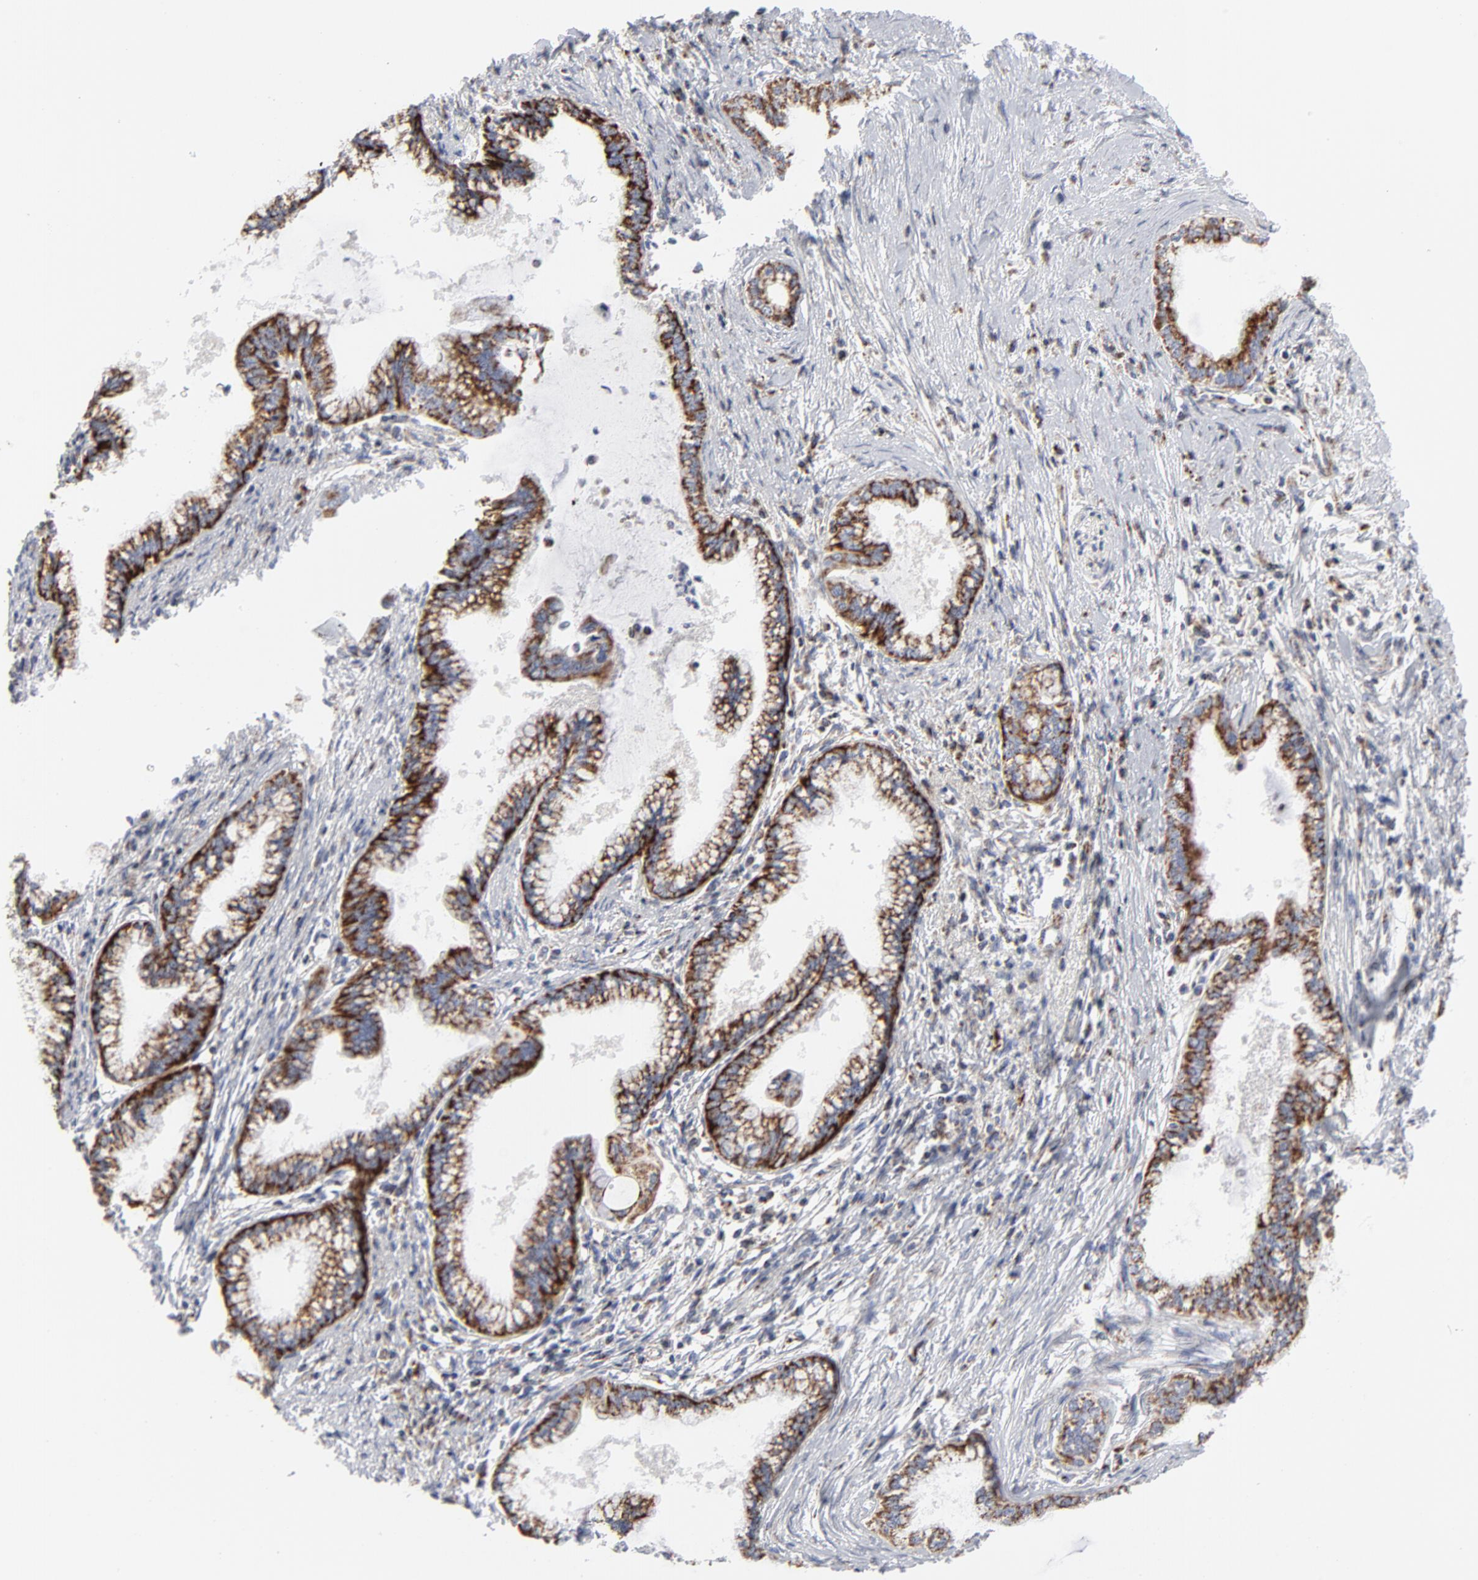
{"staining": {"intensity": "strong", "quantity": ">75%", "location": "cytoplasmic/membranous"}, "tissue": "pancreatic cancer", "cell_type": "Tumor cells", "image_type": "cancer", "snomed": [{"axis": "morphology", "description": "Adenocarcinoma, NOS"}, {"axis": "topography", "description": "Pancreas"}], "caption": "The histopathology image demonstrates a brown stain indicating the presence of a protein in the cytoplasmic/membranous of tumor cells in pancreatic adenocarcinoma.", "gene": "TXNRD2", "patient": {"sex": "female", "age": 64}}